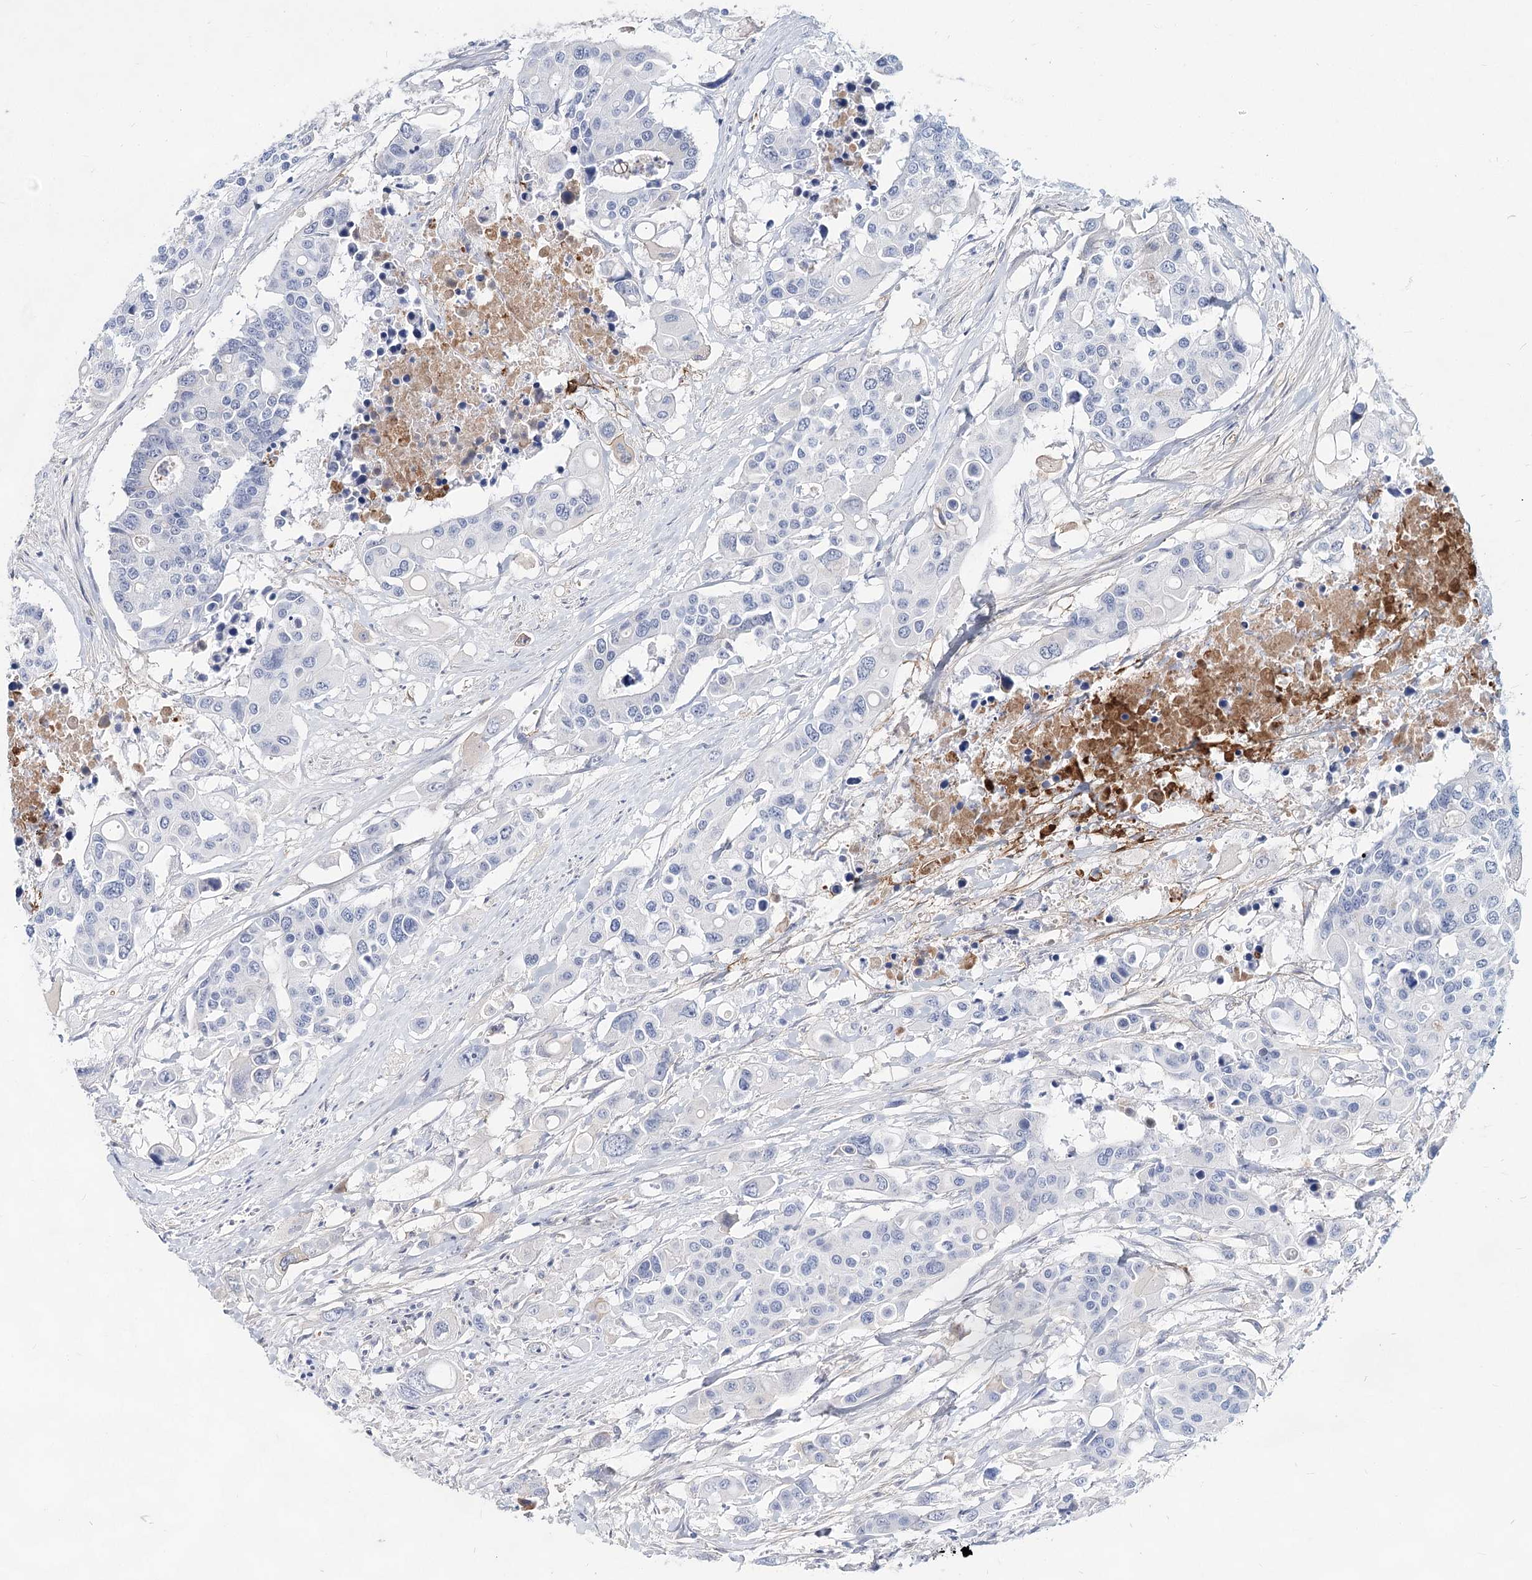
{"staining": {"intensity": "negative", "quantity": "none", "location": "none"}, "tissue": "colorectal cancer", "cell_type": "Tumor cells", "image_type": "cancer", "snomed": [{"axis": "morphology", "description": "Adenocarcinoma, NOS"}, {"axis": "topography", "description": "Colon"}], "caption": "The immunohistochemistry photomicrograph has no significant expression in tumor cells of colorectal cancer tissue.", "gene": "TASOR2", "patient": {"sex": "male", "age": 77}}